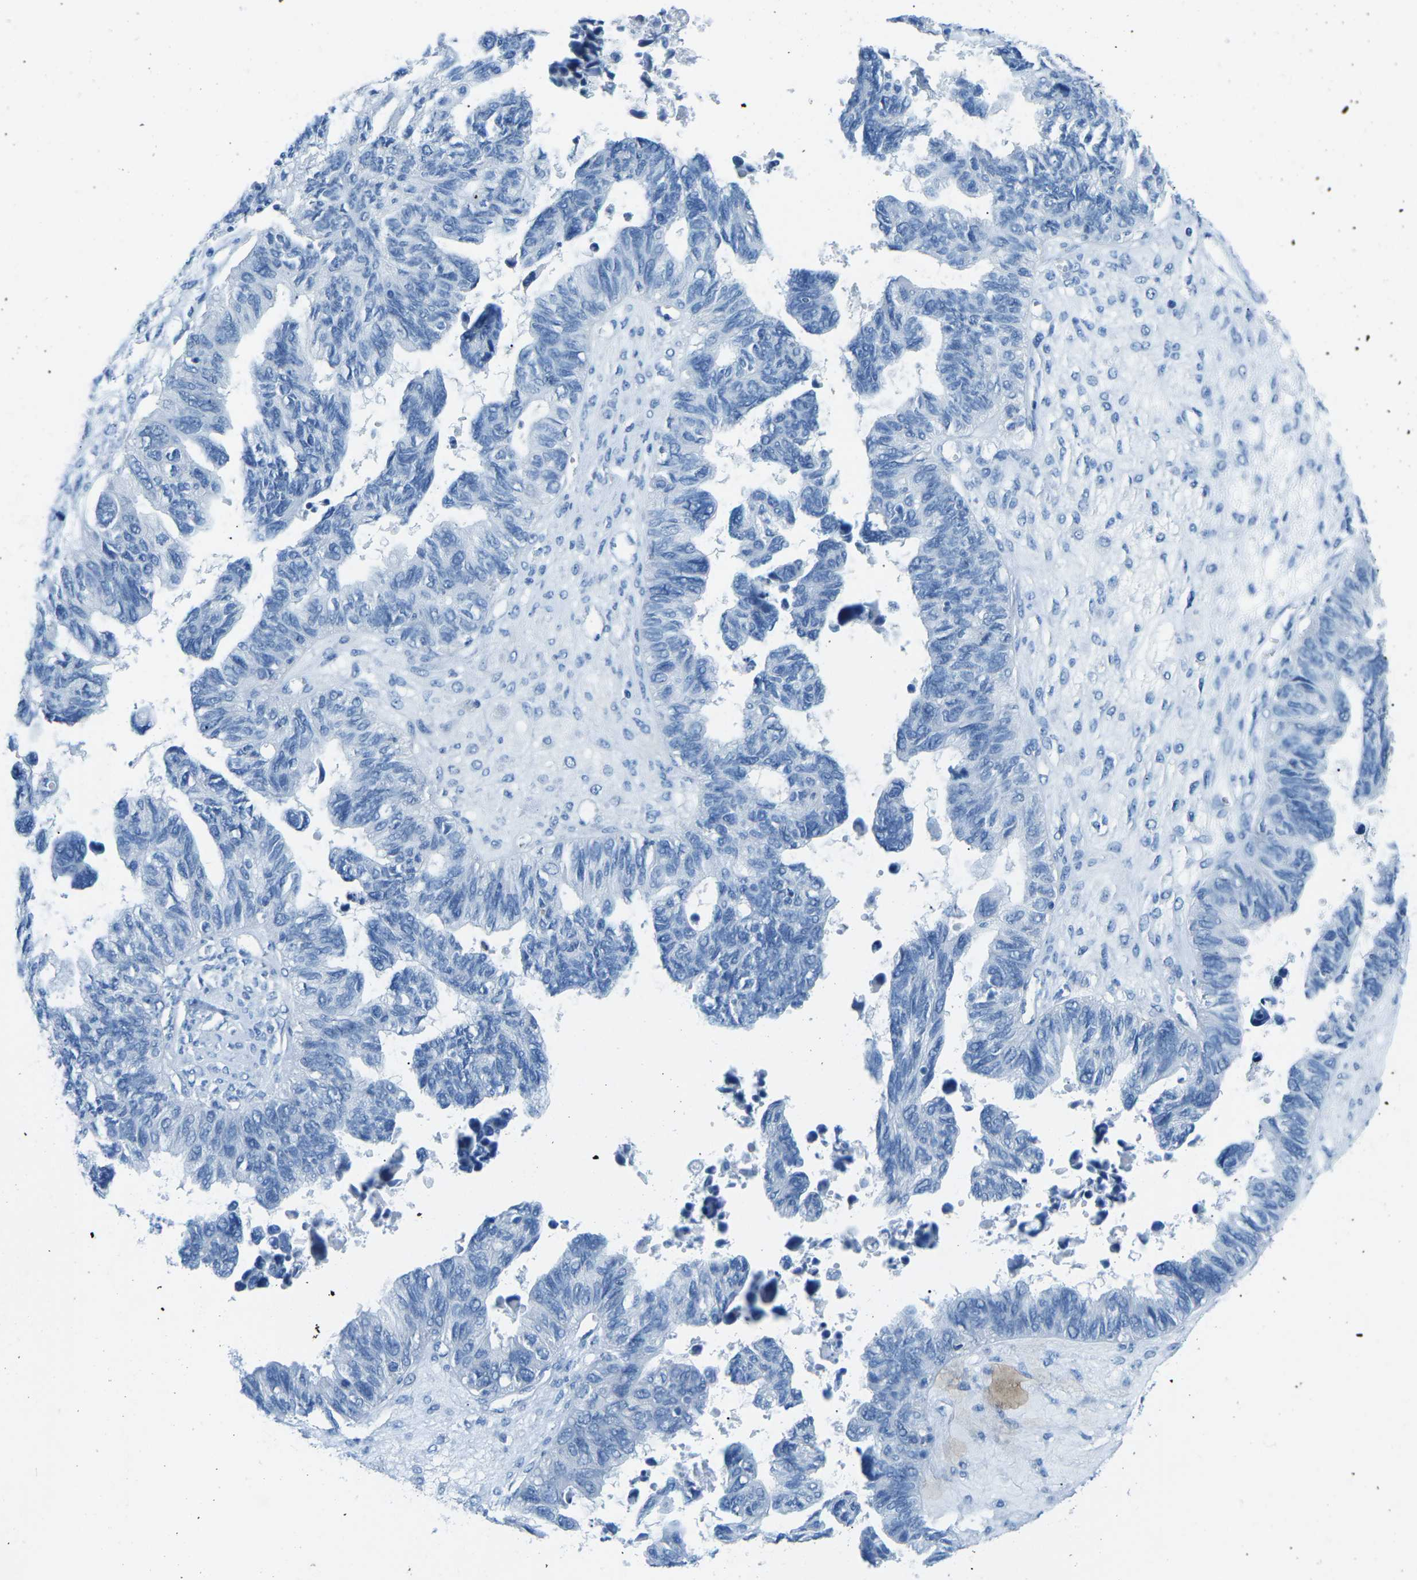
{"staining": {"intensity": "negative", "quantity": "none", "location": "none"}, "tissue": "ovarian cancer", "cell_type": "Tumor cells", "image_type": "cancer", "snomed": [{"axis": "morphology", "description": "Cystadenocarcinoma, serous, NOS"}, {"axis": "topography", "description": "Ovary"}], "caption": "Human ovarian cancer stained for a protein using immunohistochemistry displays no staining in tumor cells.", "gene": "MYH8", "patient": {"sex": "female", "age": 79}}